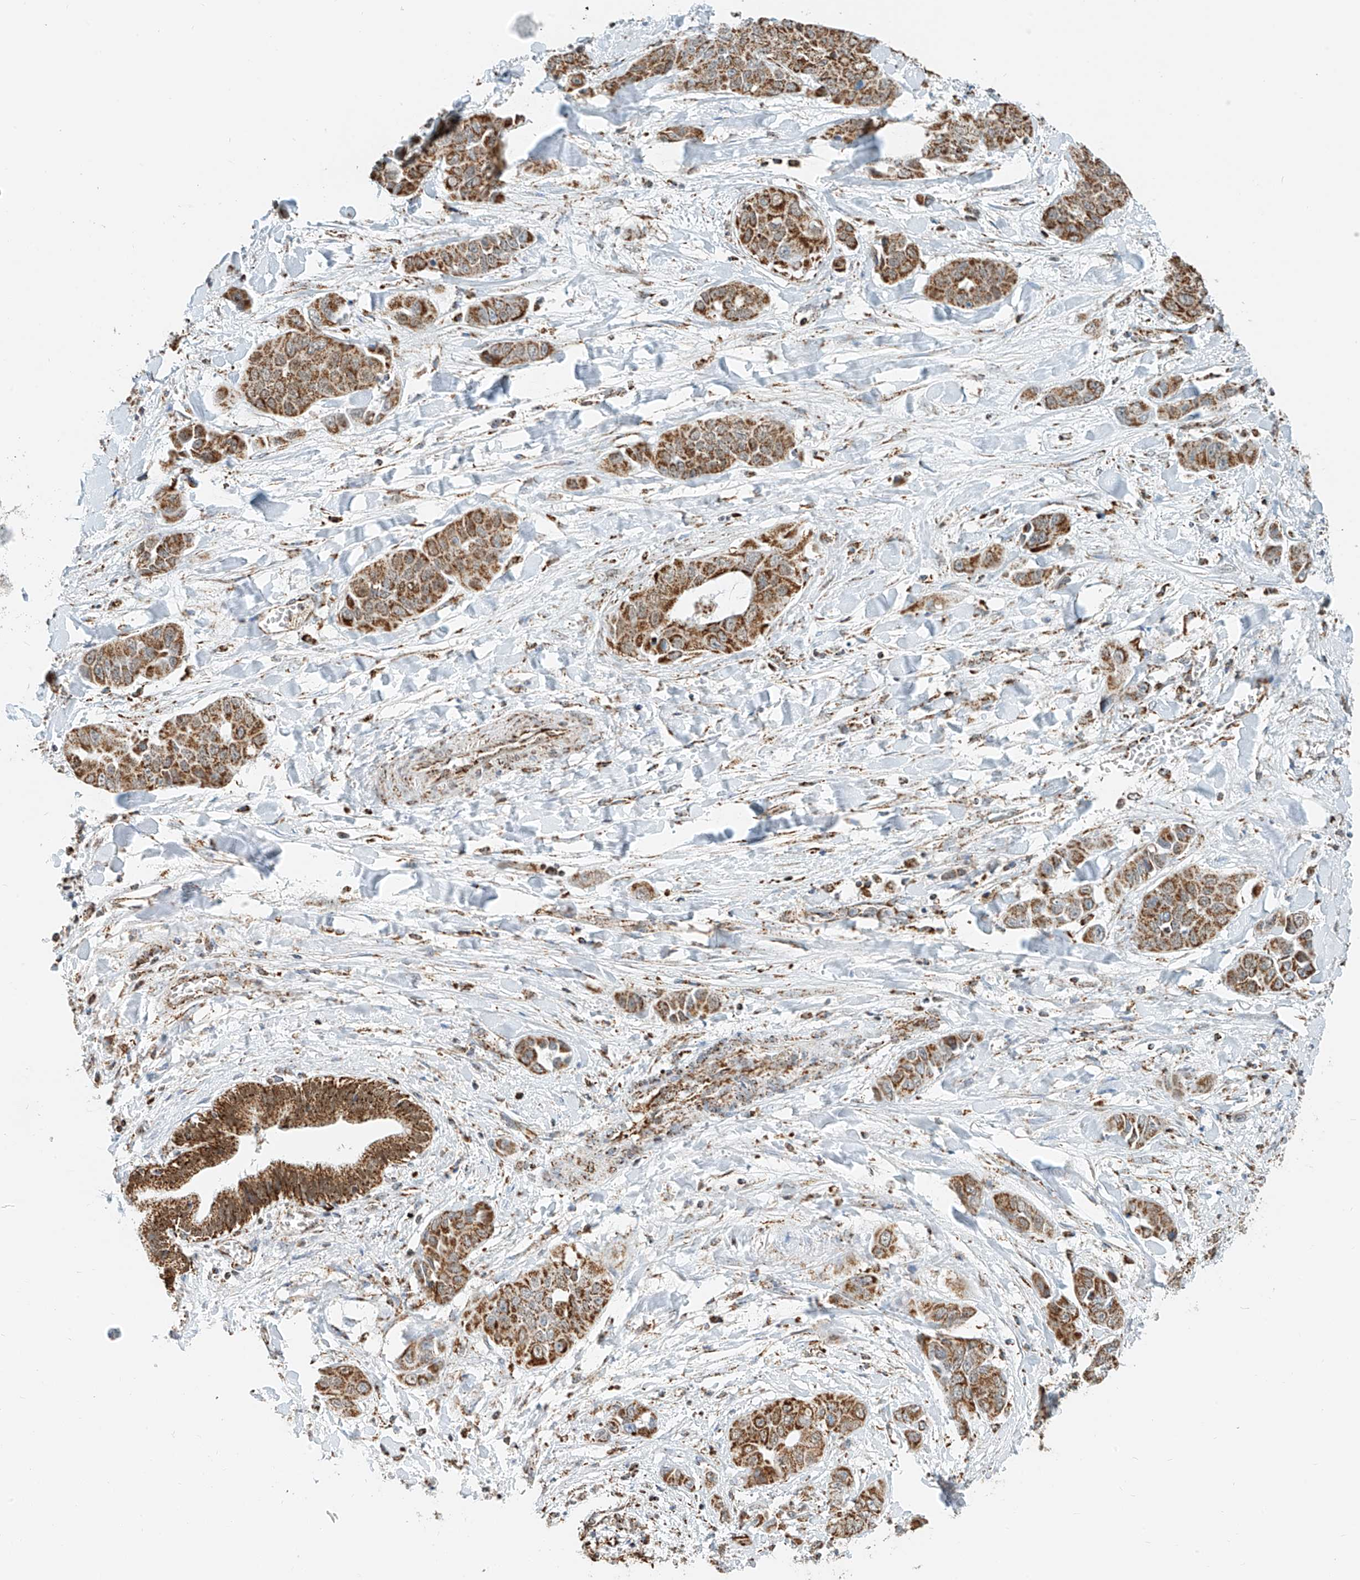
{"staining": {"intensity": "moderate", "quantity": ">75%", "location": "cytoplasmic/membranous"}, "tissue": "liver cancer", "cell_type": "Tumor cells", "image_type": "cancer", "snomed": [{"axis": "morphology", "description": "Cholangiocarcinoma"}, {"axis": "topography", "description": "Liver"}], "caption": "A brown stain labels moderate cytoplasmic/membranous positivity of a protein in human liver cholangiocarcinoma tumor cells. (IHC, brightfield microscopy, high magnification).", "gene": "PPA2", "patient": {"sex": "female", "age": 52}}